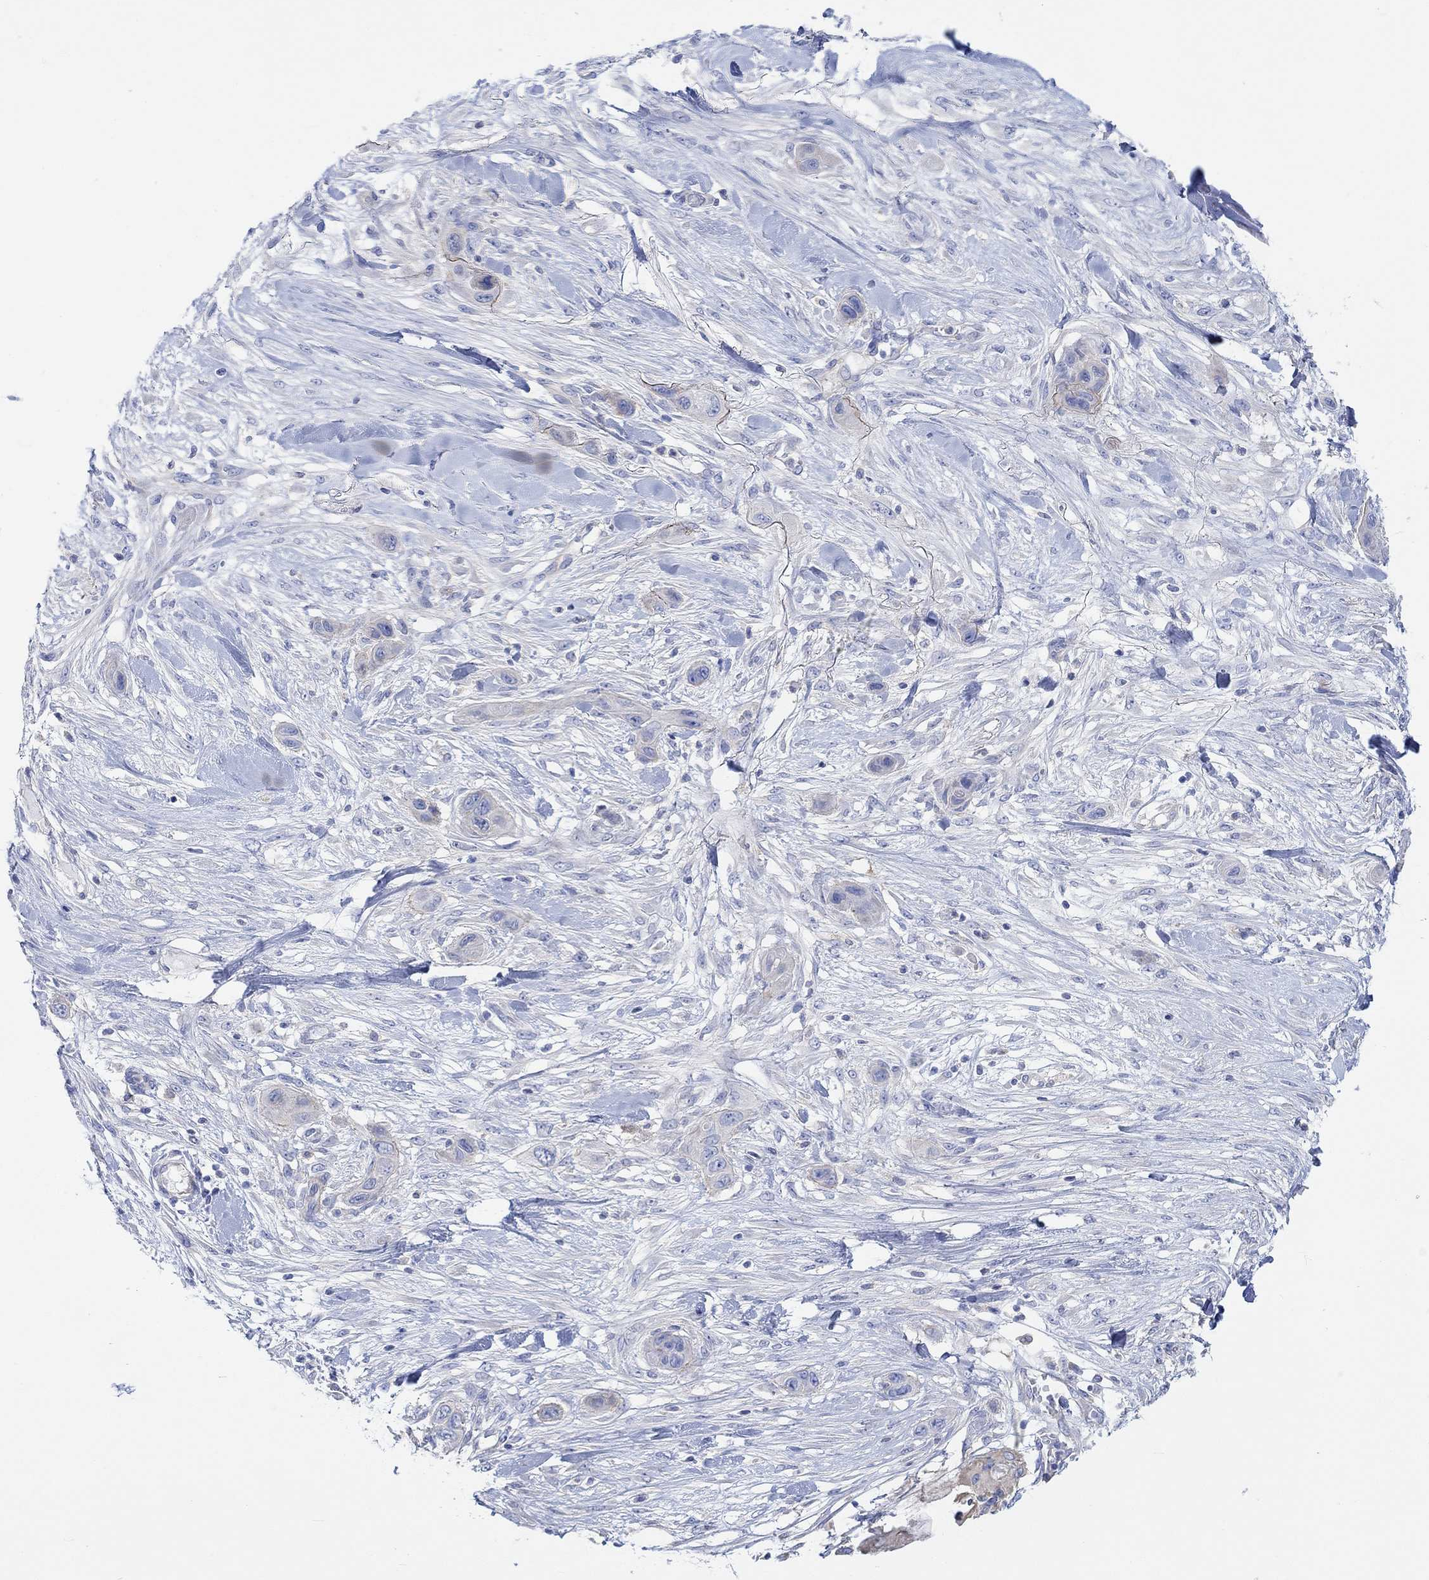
{"staining": {"intensity": "negative", "quantity": "none", "location": "none"}, "tissue": "skin cancer", "cell_type": "Tumor cells", "image_type": "cancer", "snomed": [{"axis": "morphology", "description": "Squamous cell carcinoma, NOS"}, {"axis": "topography", "description": "Skin"}], "caption": "Immunohistochemistry (IHC) micrograph of human skin cancer (squamous cell carcinoma) stained for a protein (brown), which demonstrates no expression in tumor cells.", "gene": "REEP6", "patient": {"sex": "male", "age": 79}}